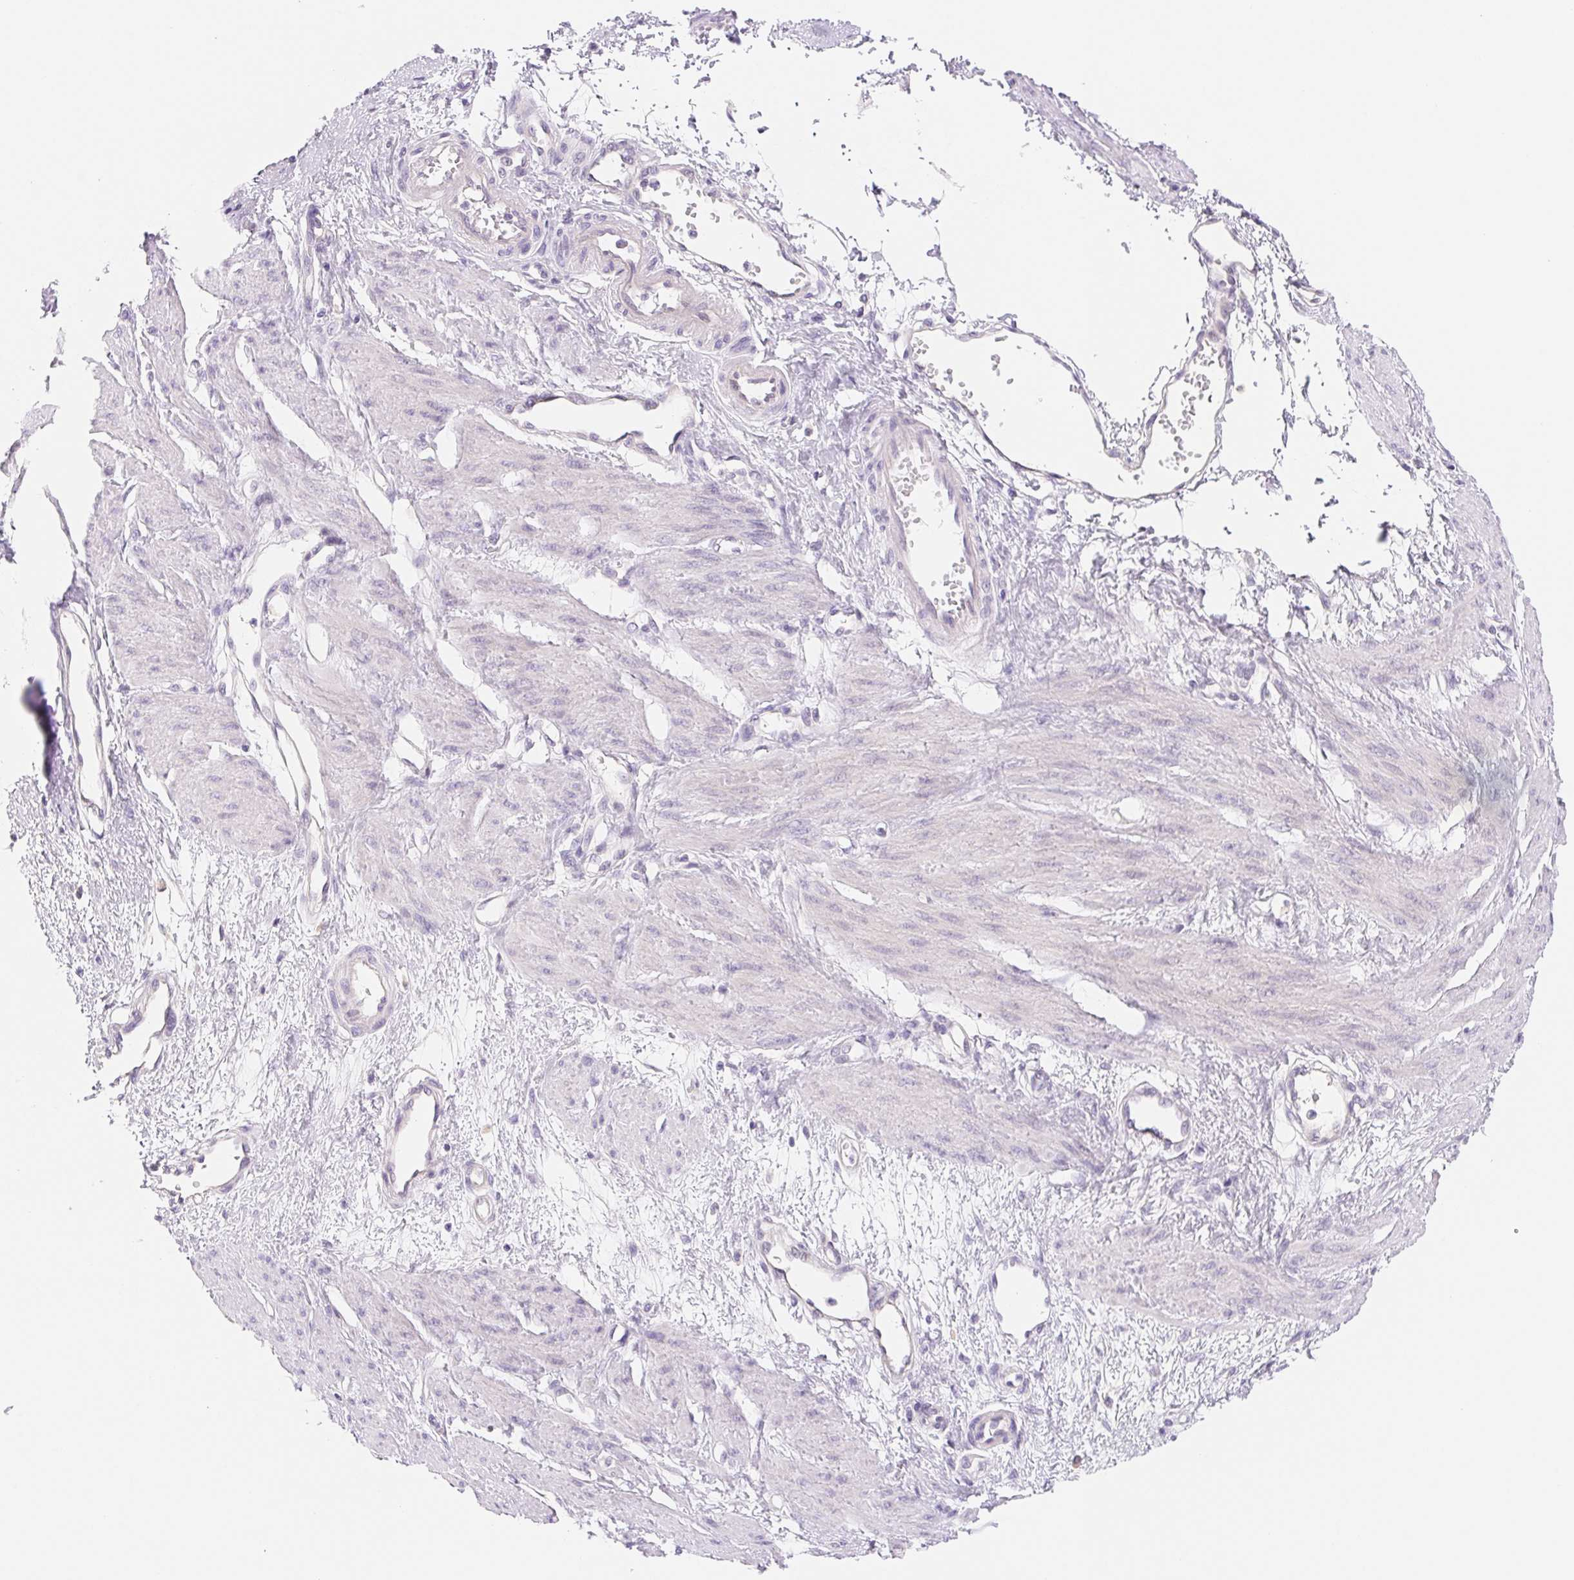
{"staining": {"intensity": "negative", "quantity": "none", "location": "none"}, "tissue": "smooth muscle", "cell_type": "Smooth muscle cells", "image_type": "normal", "snomed": [{"axis": "morphology", "description": "Normal tissue, NOS"}, {"axis": "topography", "description": "Smooth muscle"}, {"axis": "topography", "description": "Uterus"}], "caption": "Immunohistochemistry image of benign smooth muscle: human smooth muscle stained with DAB displays no significant protein expression in smooth muscle cells.", "gene": "CTNND2", "patient": {"sex": "female", "age": 39}}